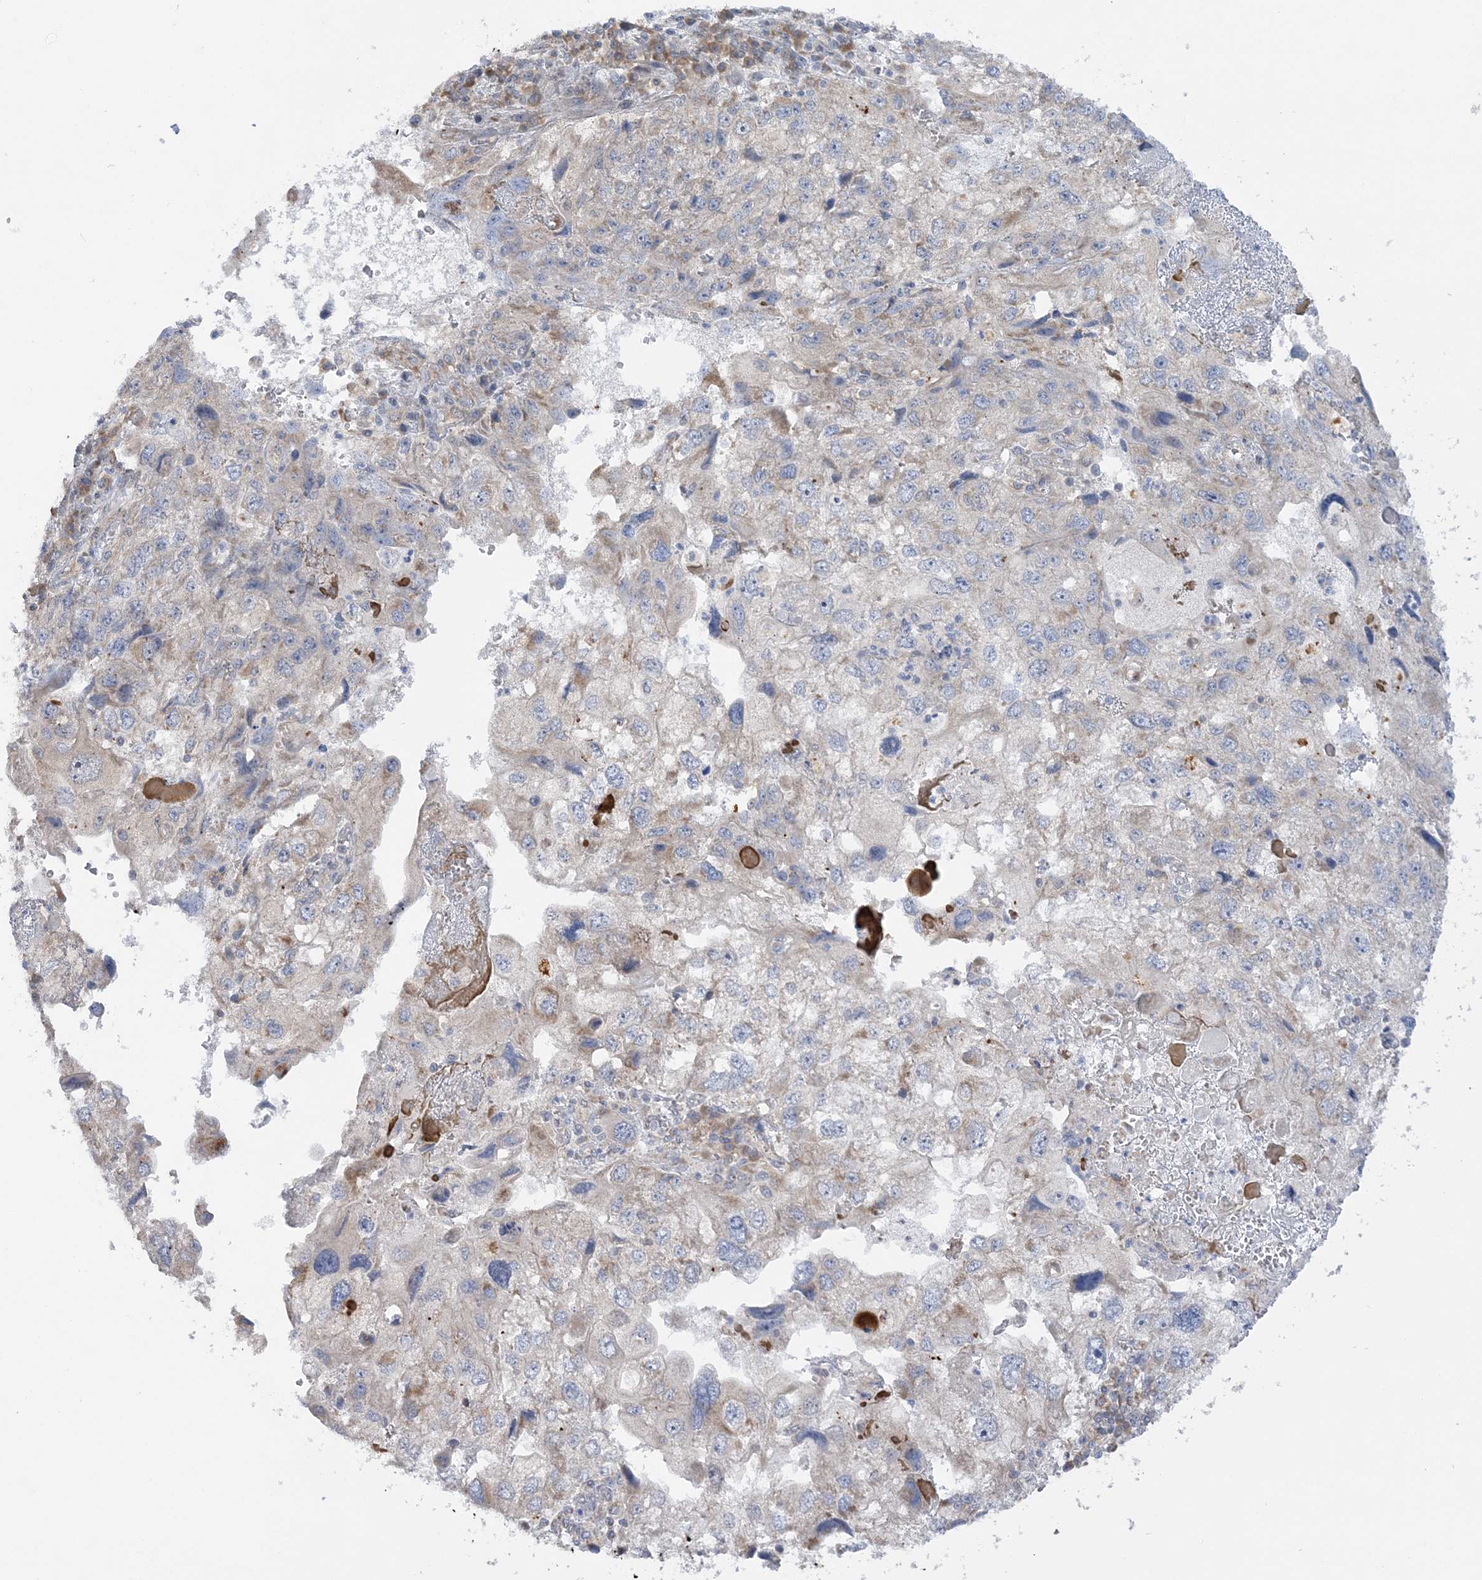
{"staining": {"intensity": "weak", "quantity": "<25%", "location": "cytoplasmic/membranous"}, "tissue": "endometrial cancer", "cell_type": "Tumor cells", "image_type": "cancer", "snomed": [{"axis": "morphology", "description": "Adenocarcinoma, NOS"}, {"axis": "topography", "description": "Endometrium"}], "caption": "IHC micrograph of endometrial adenocarcinoma stained for a protein (brown), which displays no expression in tumor cells.", "gene": "MMADHC", "patient": {"sex": "female", "age": 49}}